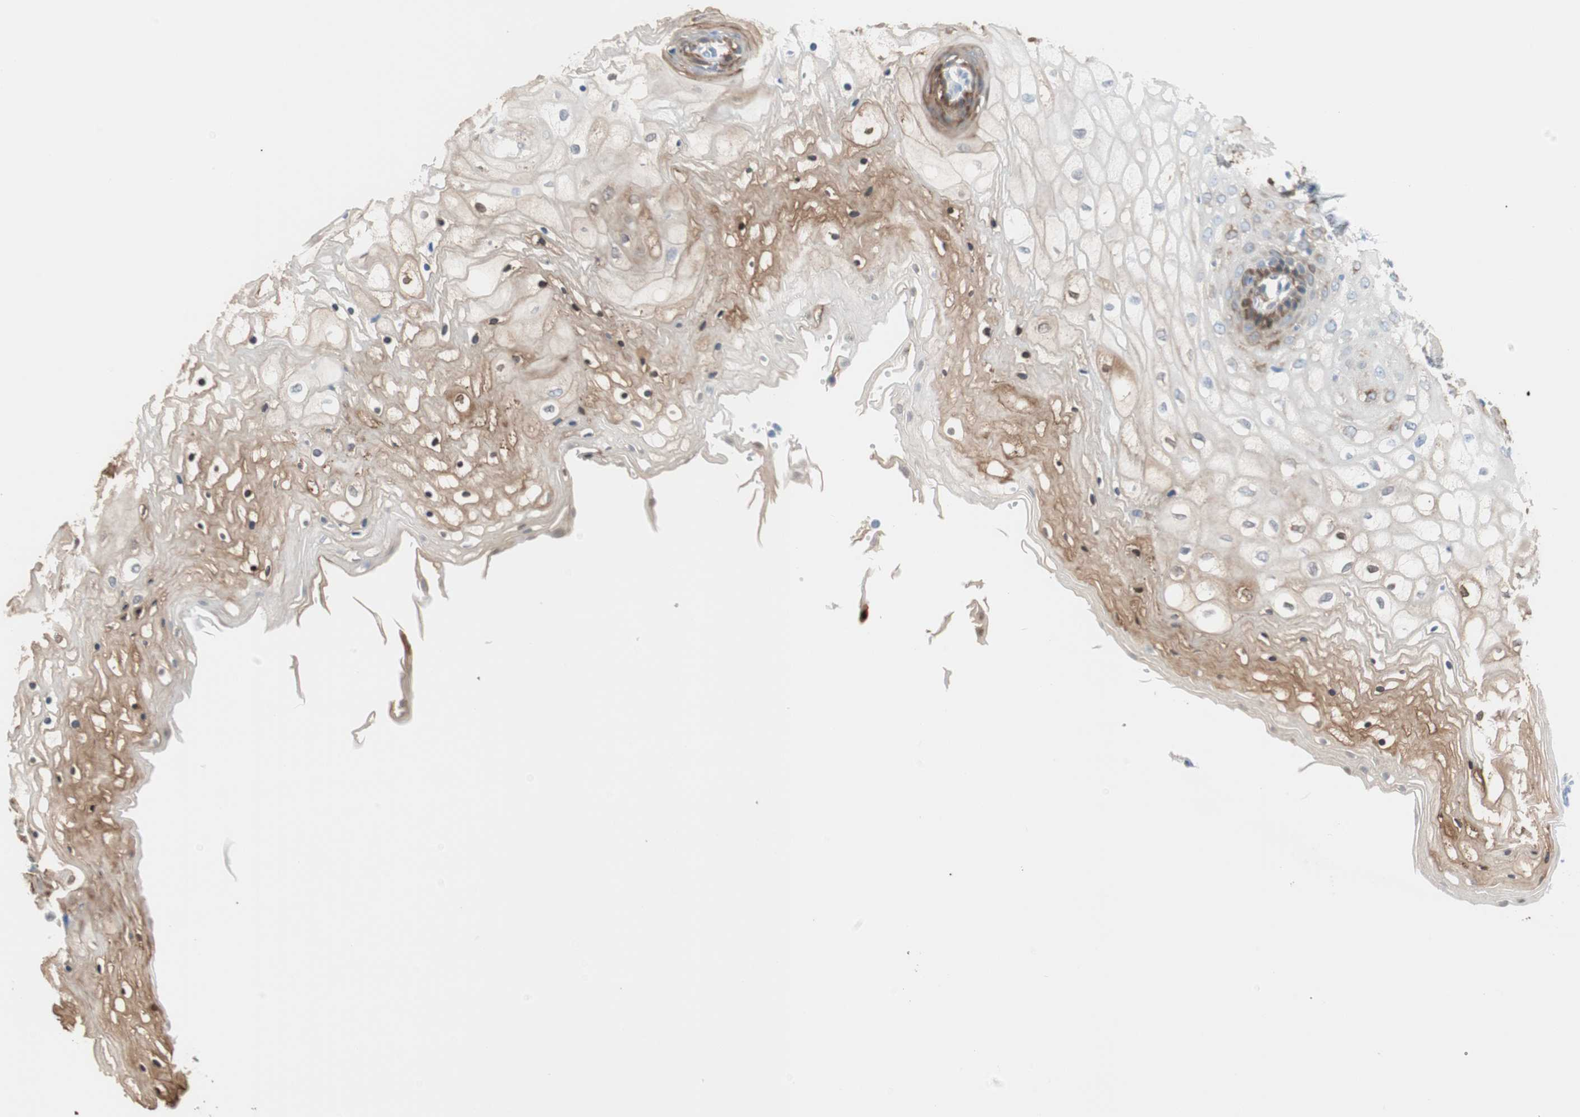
{"staining": {"intensity": "moderate", "quantity": "<25%", "location": "cytoplasmic/membranous"}, "tissue": "vagina", "cell_type": "Squamous epithelial cells", "image_type": "normal", "snomed": [{"axis": "morphology", "description": "Normal tissue, NOS"}, {"axis": "topography", "description": "Vagina"}], "caption": "The photomicrograph displays immunohistochemical staining of unremarkable vagina. There is moderate cytoplasmic/membranous staining is present in approximately <25% of squamous epithelial cells.", "gene": "GLUL", "patient": {"sex": "female", "age": 34}}